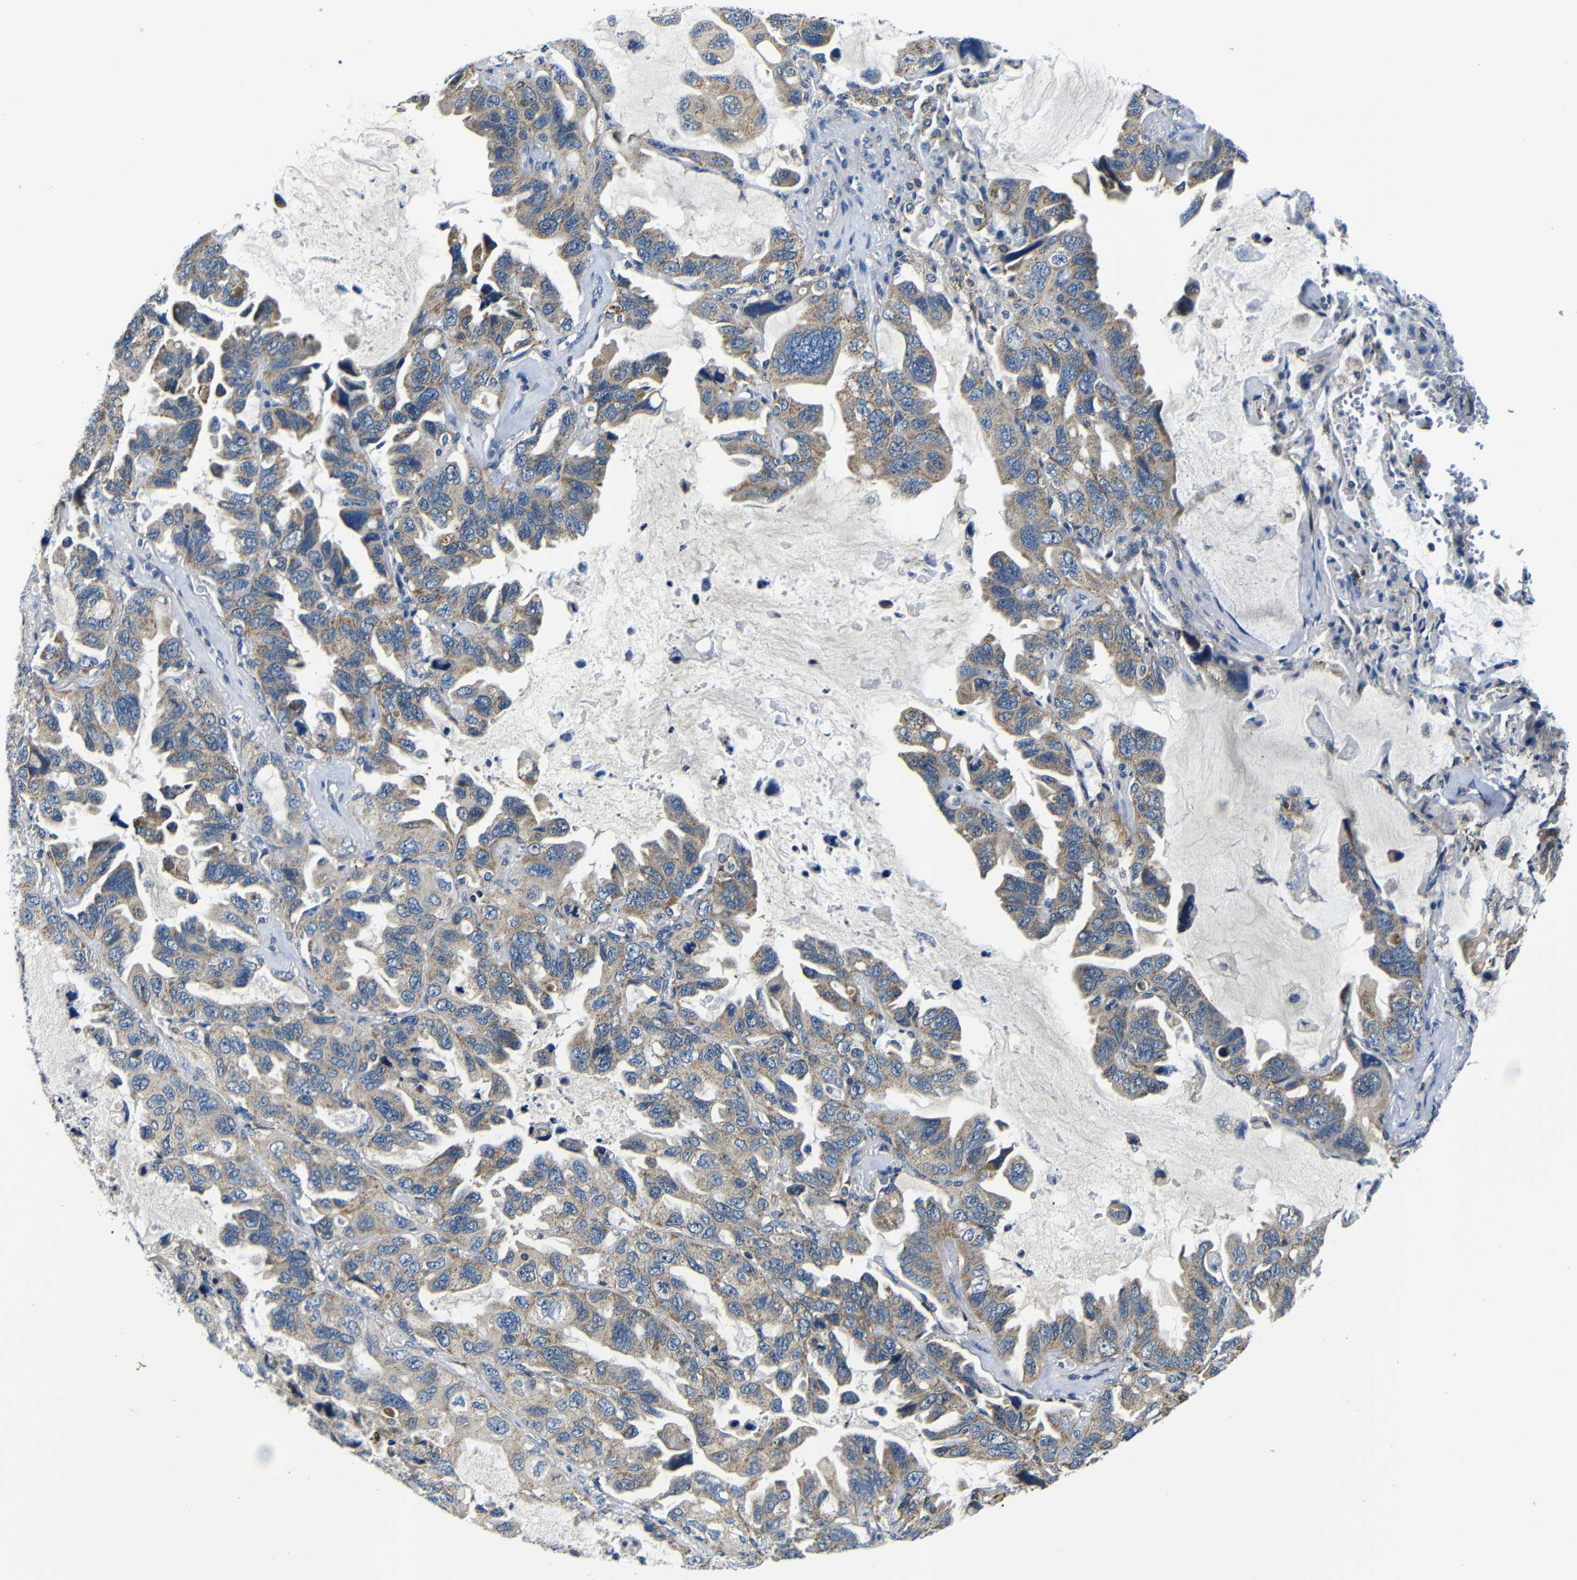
{"staining": {"intensity": "weak", "quantity": ">75%", "location": "cytoplasmic/membranous"}, "tissue": "lung cancer", "cell_type": "Tumor cells", "image_type": "cancer", "snomed": [{"axis": "morphology", "description": "Squamous cell carcinoma, NOS"}, {"axis": "topography", "description": "Lung"}], "caption": "This micrograph shows immunohistochemistry (IHC) staining of lung squamous cell carcinoma, with low weak cytoplasmic/membranous positivity in about >75% of tumor cells.", "gene": "FKBP14", "patient": {"sex": "female", "age": 73}}